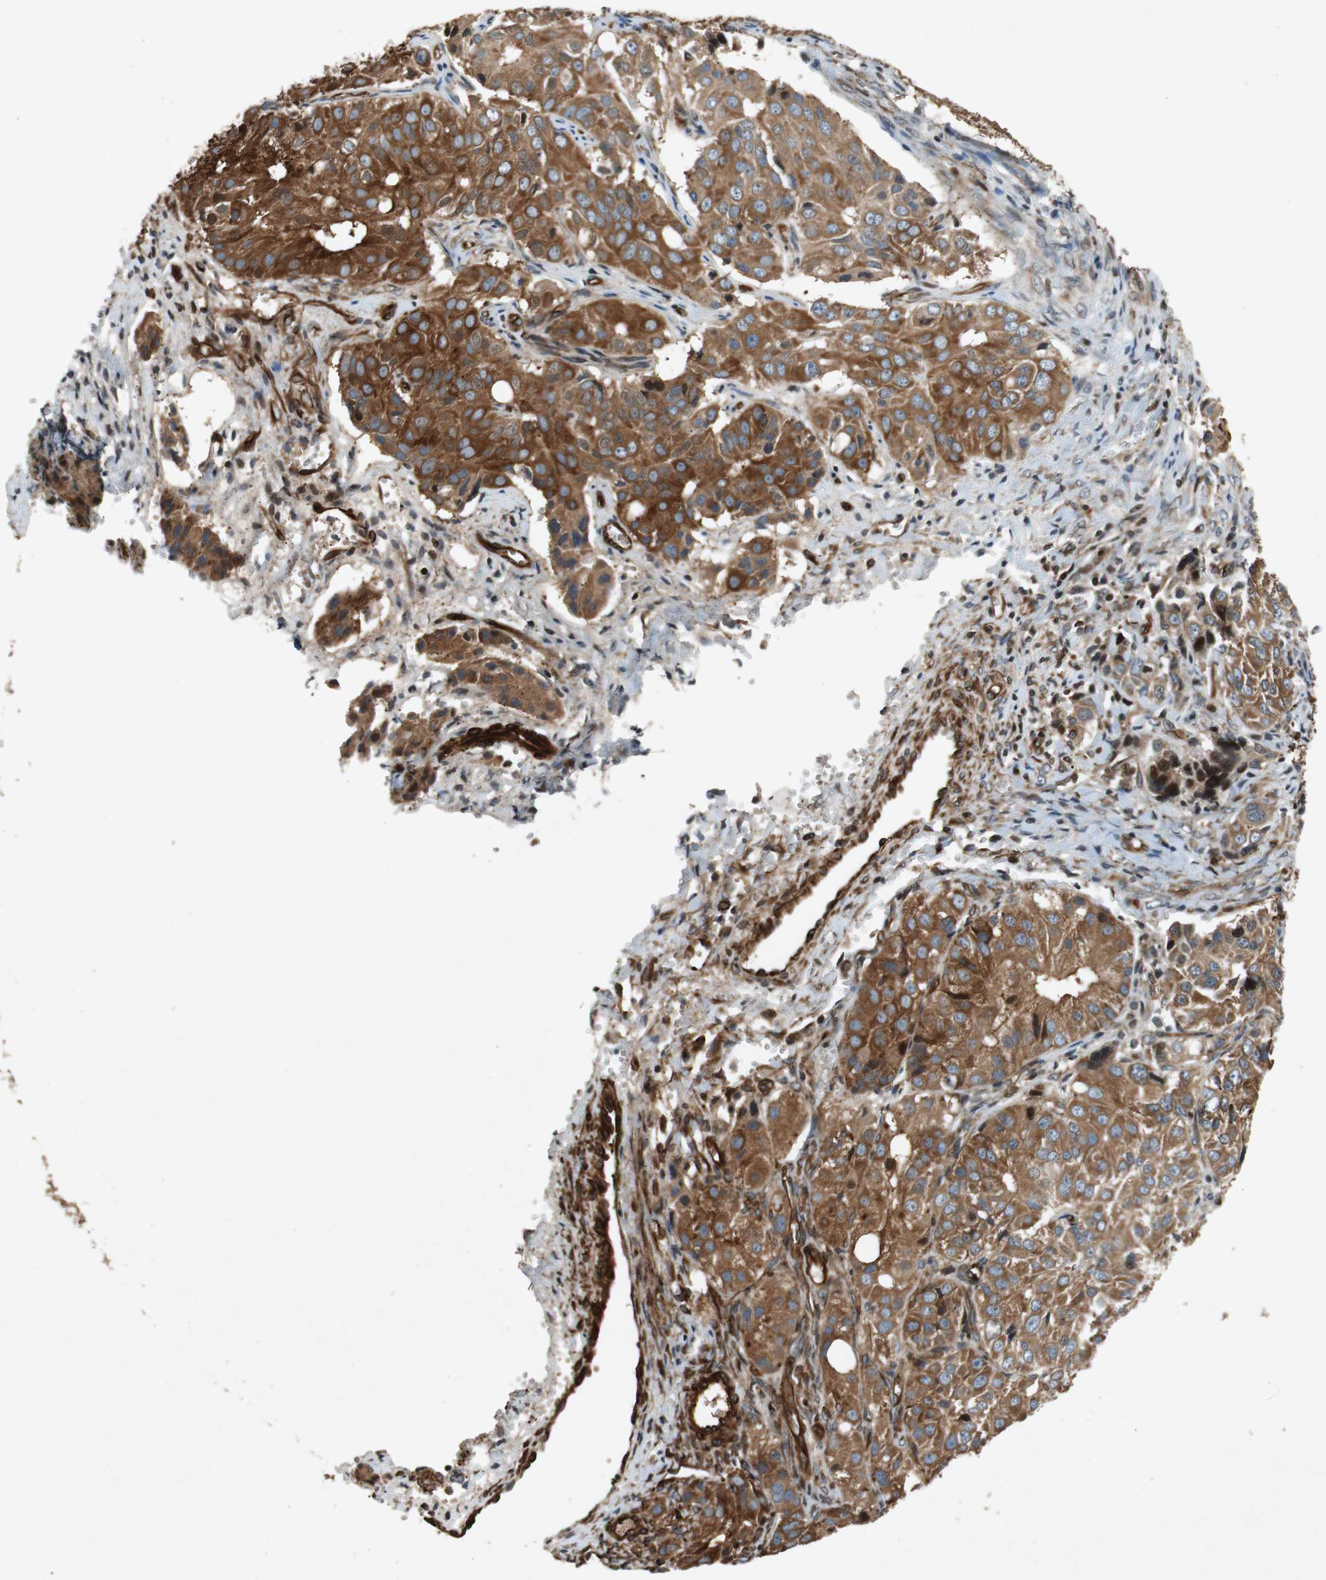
{"staining": {"intensity": "moderate", "quantity": ">75%", "location": "cytoplasmic/membranous"}, "tissue": "ovarian cancer", "cell_type": "Tumor cells", "image_type": "cancer", "snomed": [{"axis": "morphology", "description": "Carcinoma, endometroid"}, {"axis": "topography", "description": "Ovary"}], "caption": "The histopathology image demonstrates a brown stain indicating the presence of a protein in the cytoplasmic/membranous of tumor cells in endometroid carcinoma (ovarian).", "gene": "TUBA4A", "patient": {"sex": "female", "age": 51}}